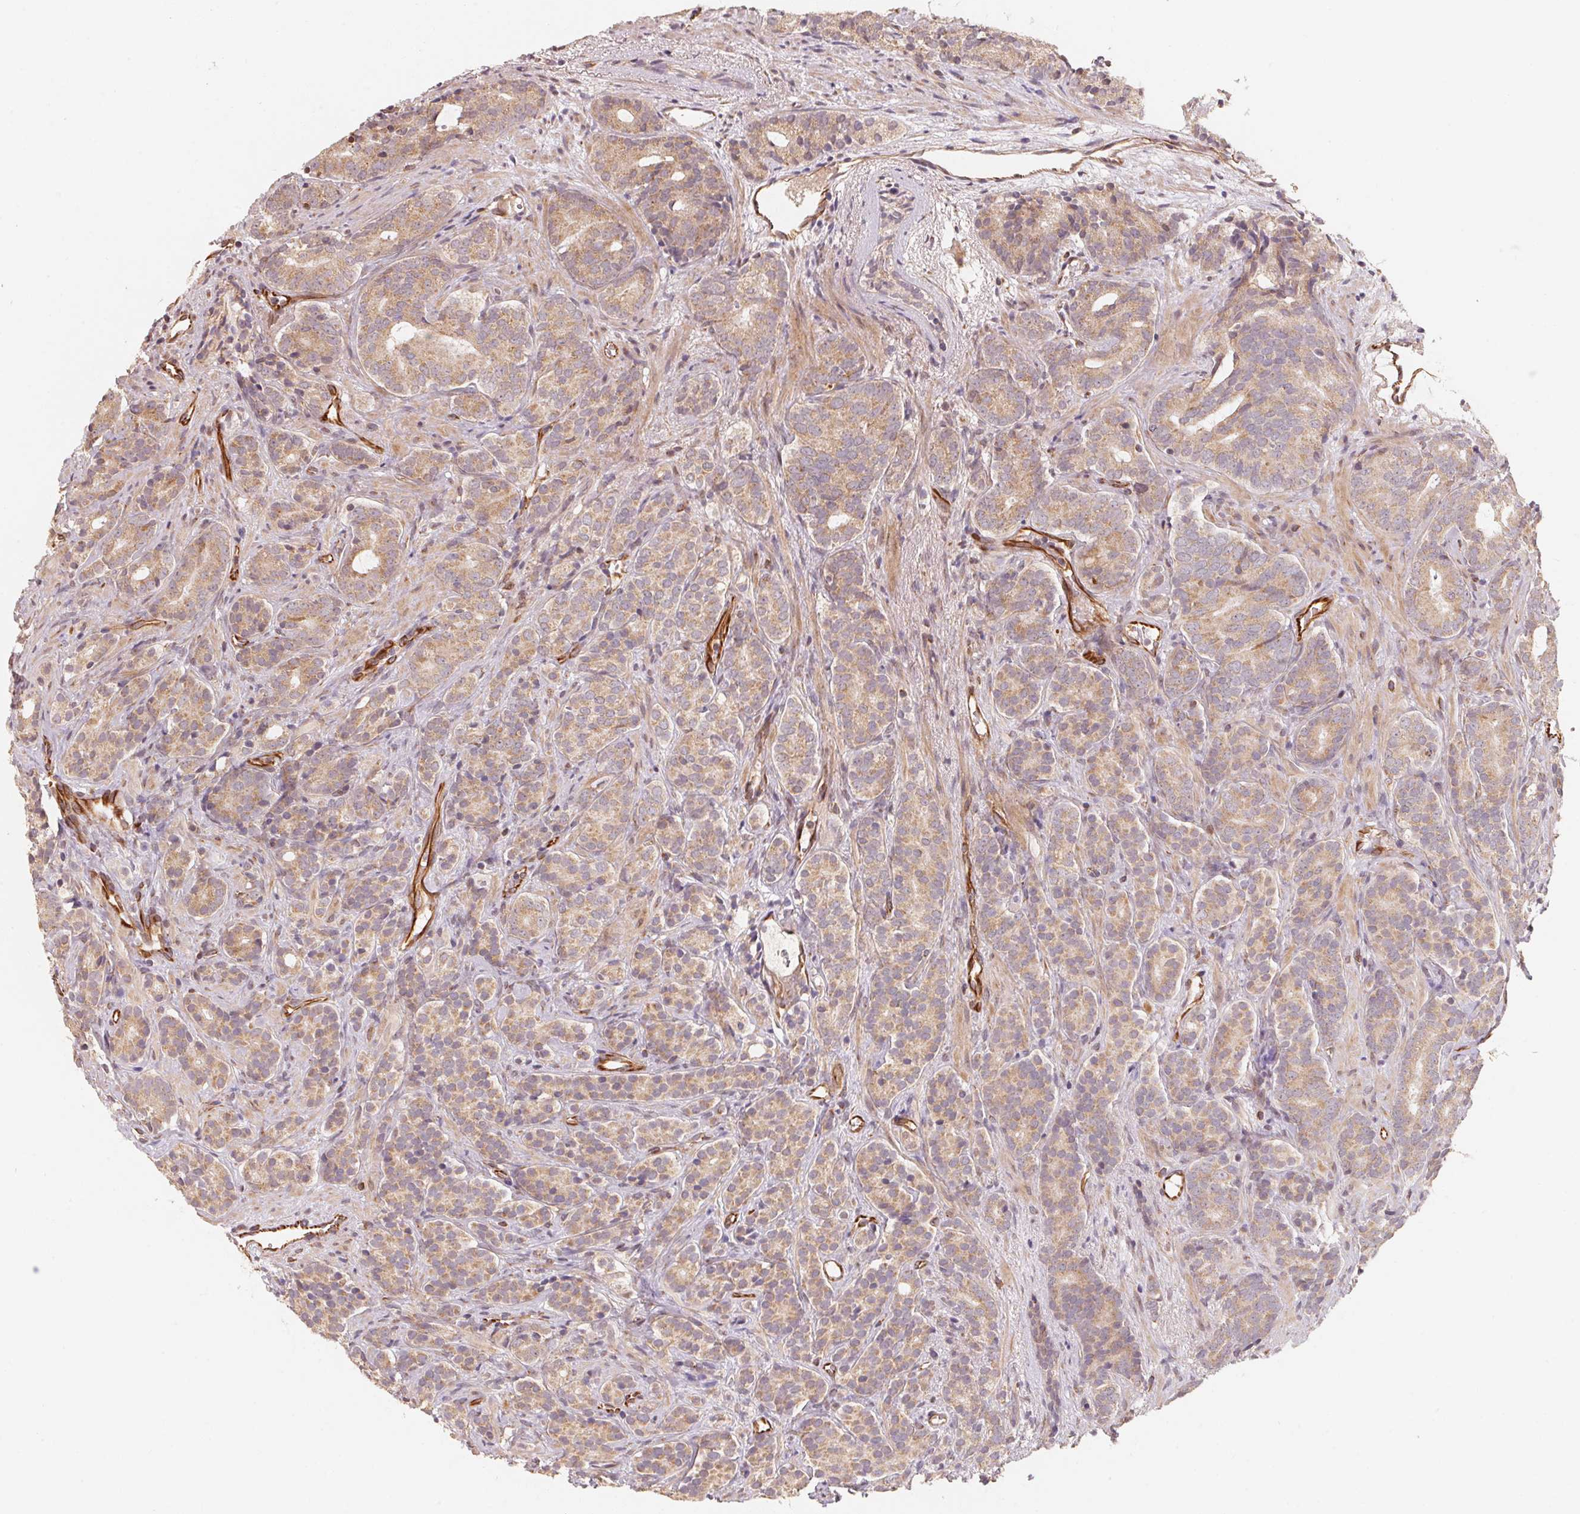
{"staining": {"intensity": "weak", "quantity": ">75%", "location": "cytoplasmic/membranous"}, "tissue": "prostate cancer", "cell_type": "Tumor cells", "image_type": "cancer", "snomed": [{"axis": "morphology", "description": "Adenocarcinoma, High grade"}, {"axis": "topography", "description": "Prostate"}], "caption": "High-magnification brightfield microscopy of high-grade adenocarcinoma (prostate) stained with DAB (3,3'-diaminobenzidine) (brown) and counterstained with hematoxylin (blue). tumor cells exhibit weak cytoplasmic/membranous staining is identified in approximately>75% of cells.", "gene": "TSPAN12", "patient": {"sex": "male", "age": 84}}